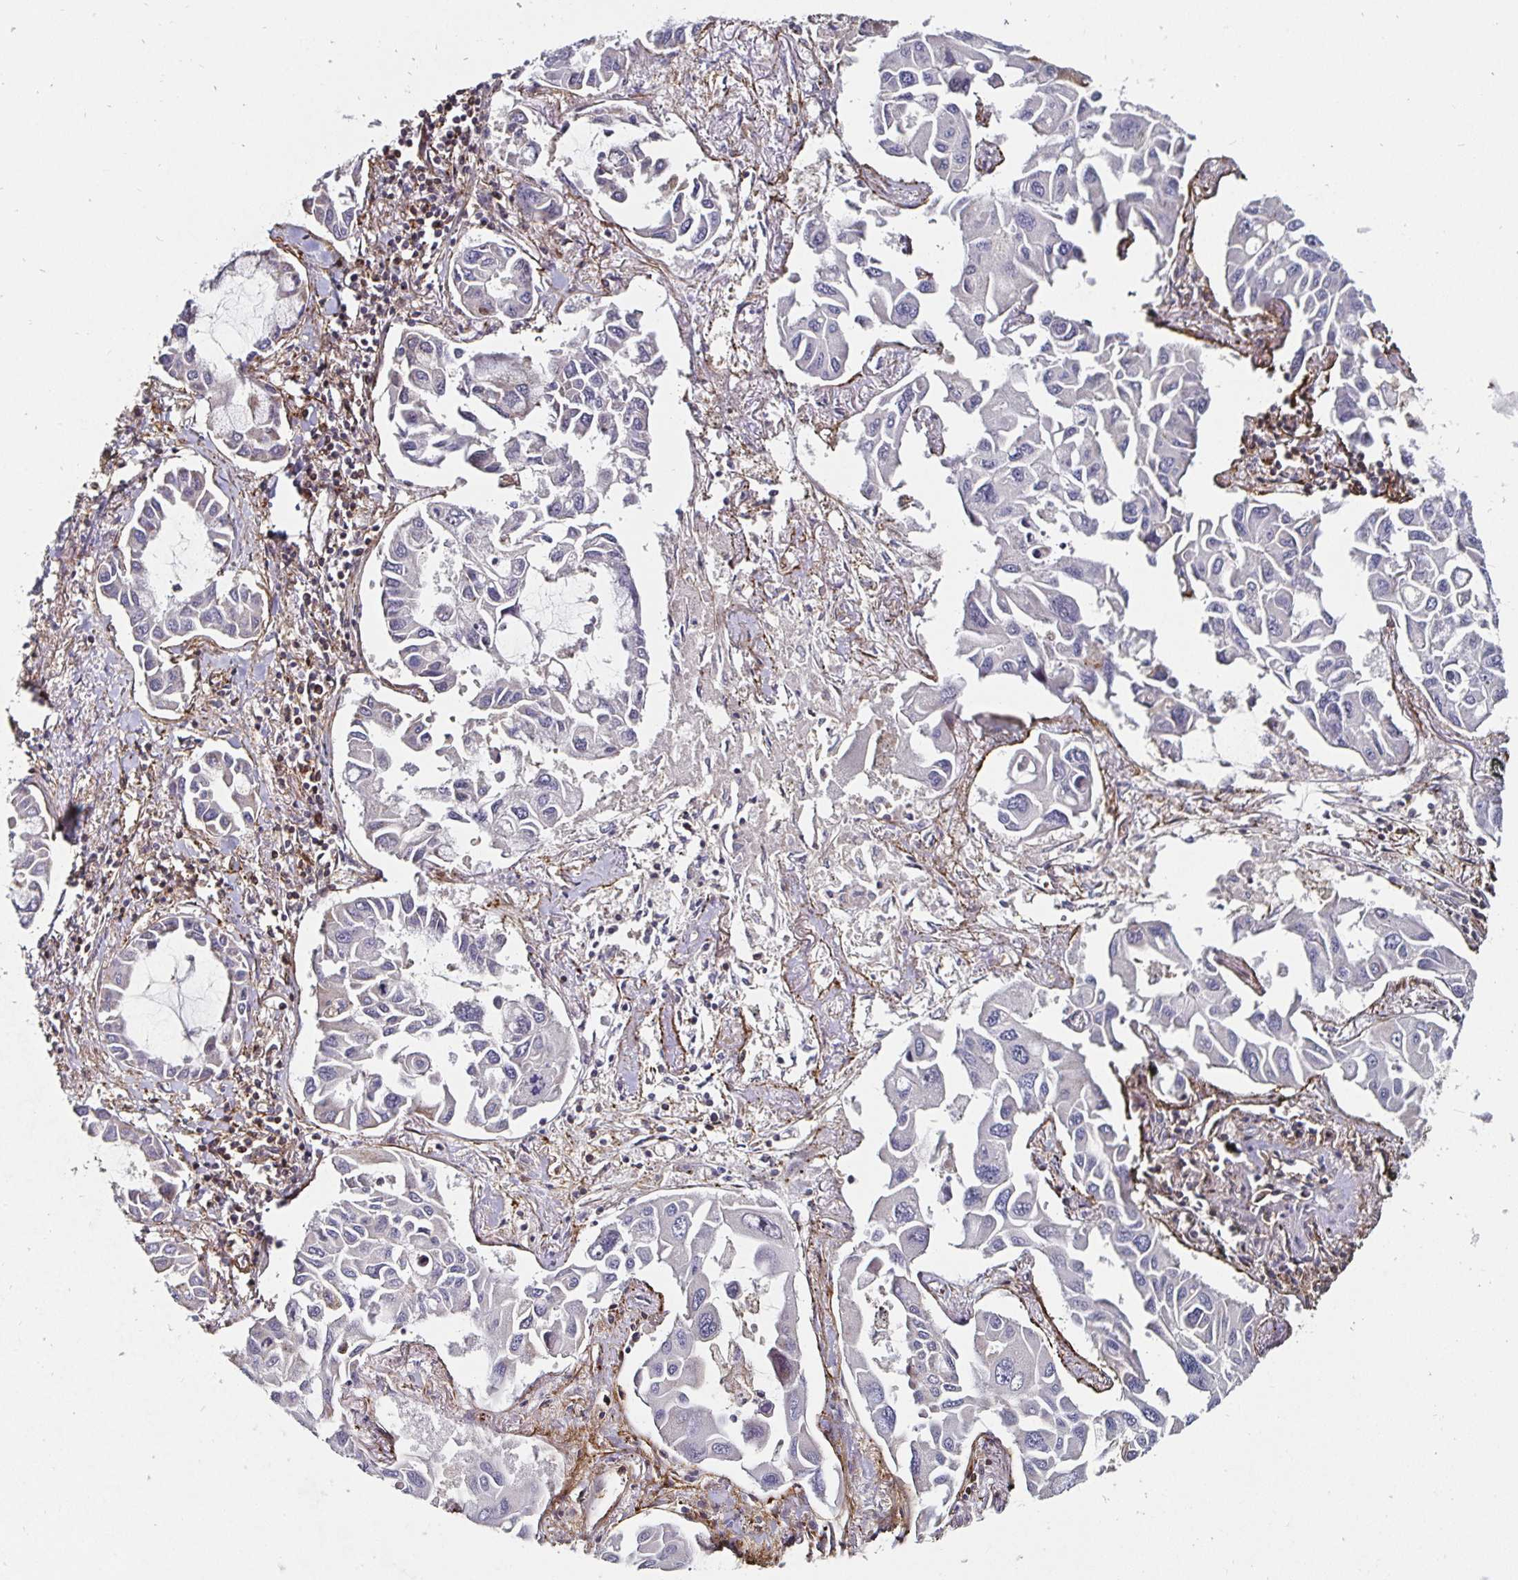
{"staining": {"intensity": "negative", "quantity": "none", "location": "none"}, "tissue": "lung cancer", "cell_type": "Tumor cells", "image_type": "cancer", "snomed": [{"axis": "morphology", "description": "Adenocarcinoma, NOS"}, {"axis": "topography", "description": "Lung"}], "caption": "Protein analysis of lung cancer (adenocarcinoma) shows no significant expression in tumor cells.", "gene": "GJA4", "patient": {"sex": "male", "age": 64}}